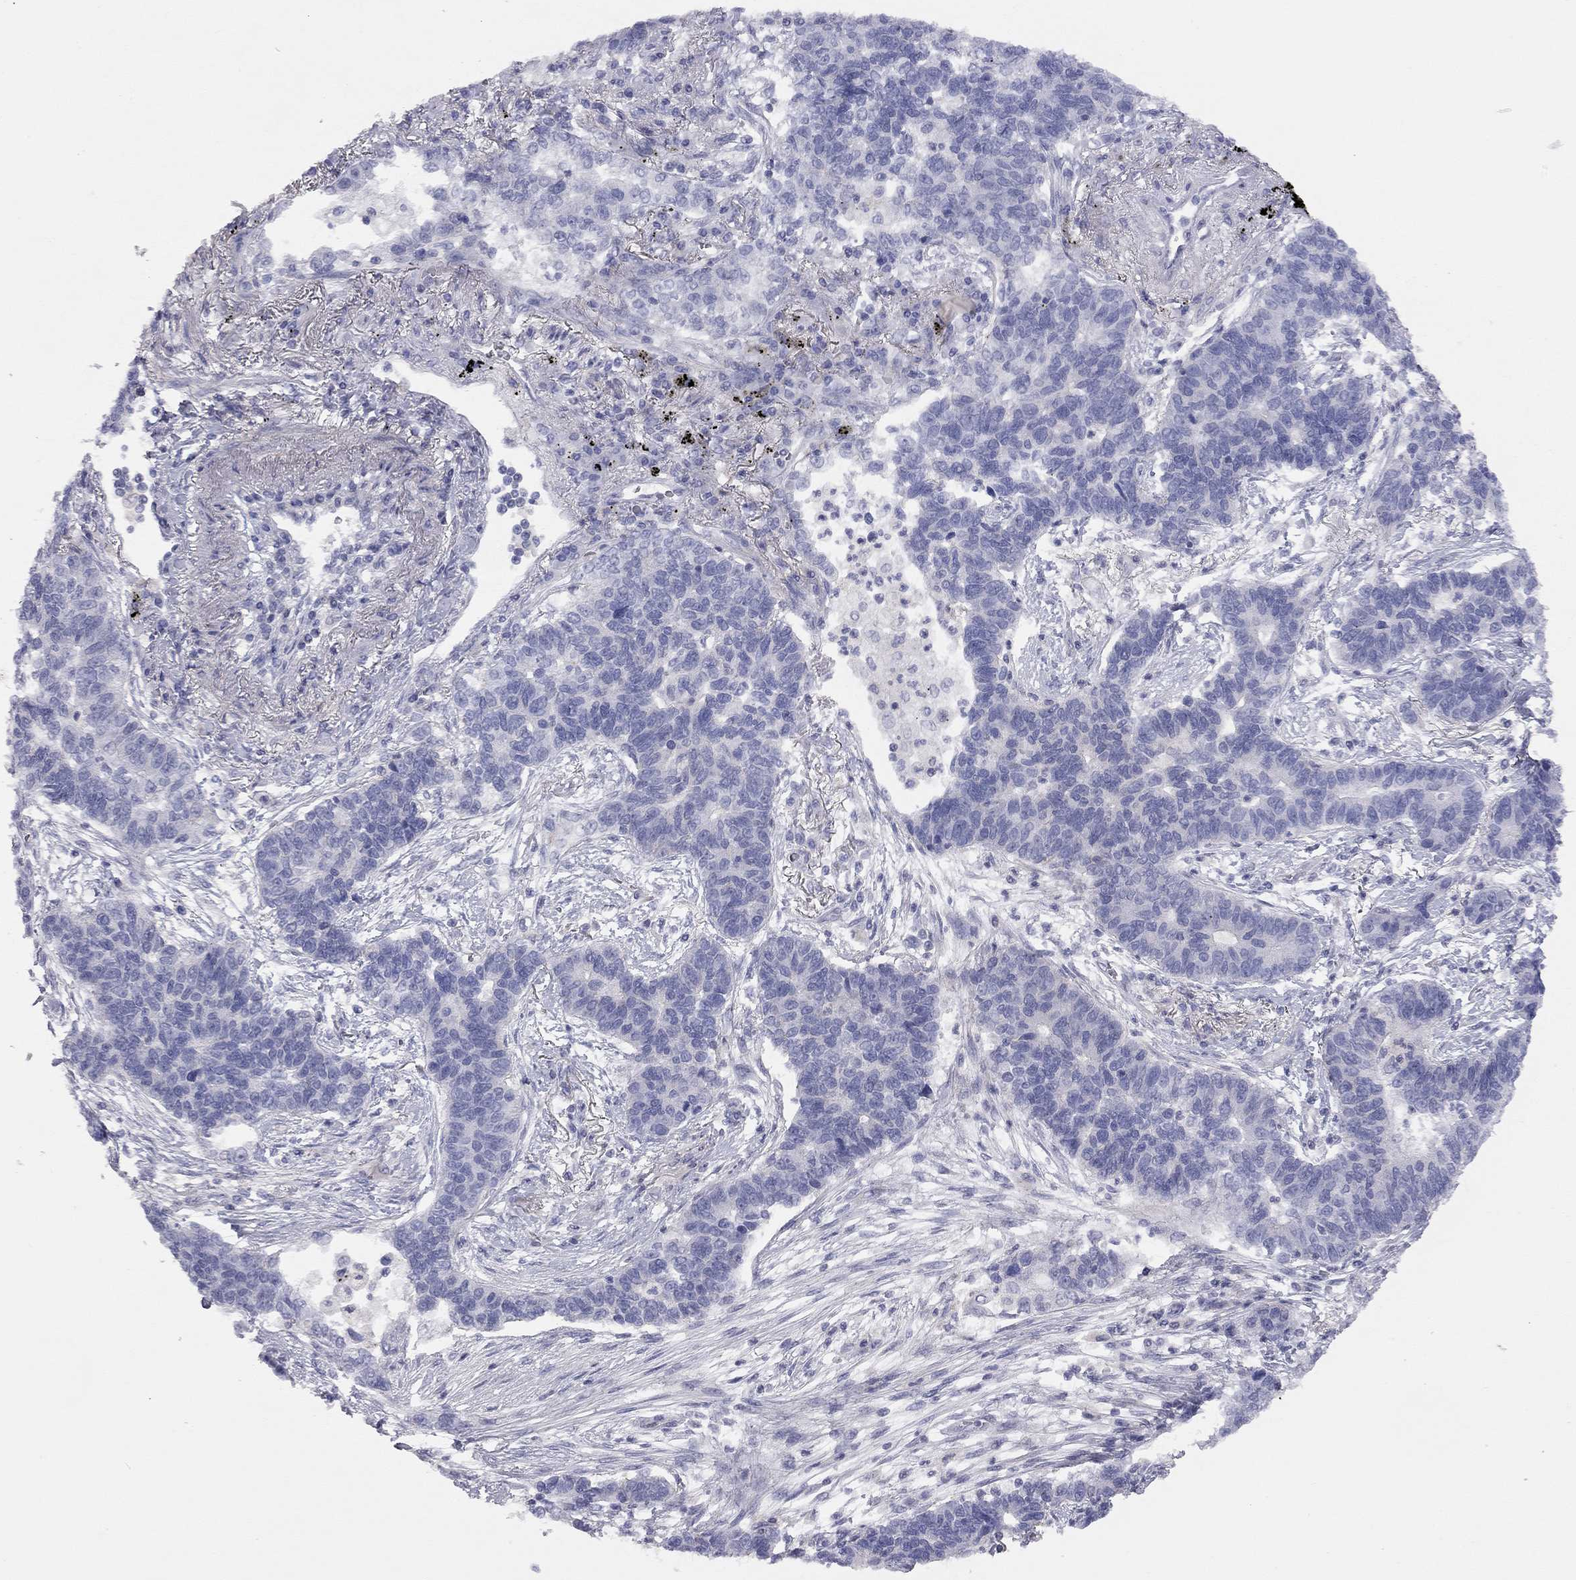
{"staining": {"intensity": "negative", "quantity": "none", "location": "none"}, "tissue": "lung cancer", "cell_type": "Tumor cells", "image_type": "cancer", "snomed": [{"axis": "morphology", "description": "Adenocarcinoma, NOS"}, {"axis": "topography", "description": "Lung"}], "caption": "Immunohistochemistry of lung cancer (adenocarcinoma) reveals no positivity in tumor cells. Nuclei are stained in blue.", "gene": "ADCYAP1", "patient": {"sex": "female", "age": 57}}